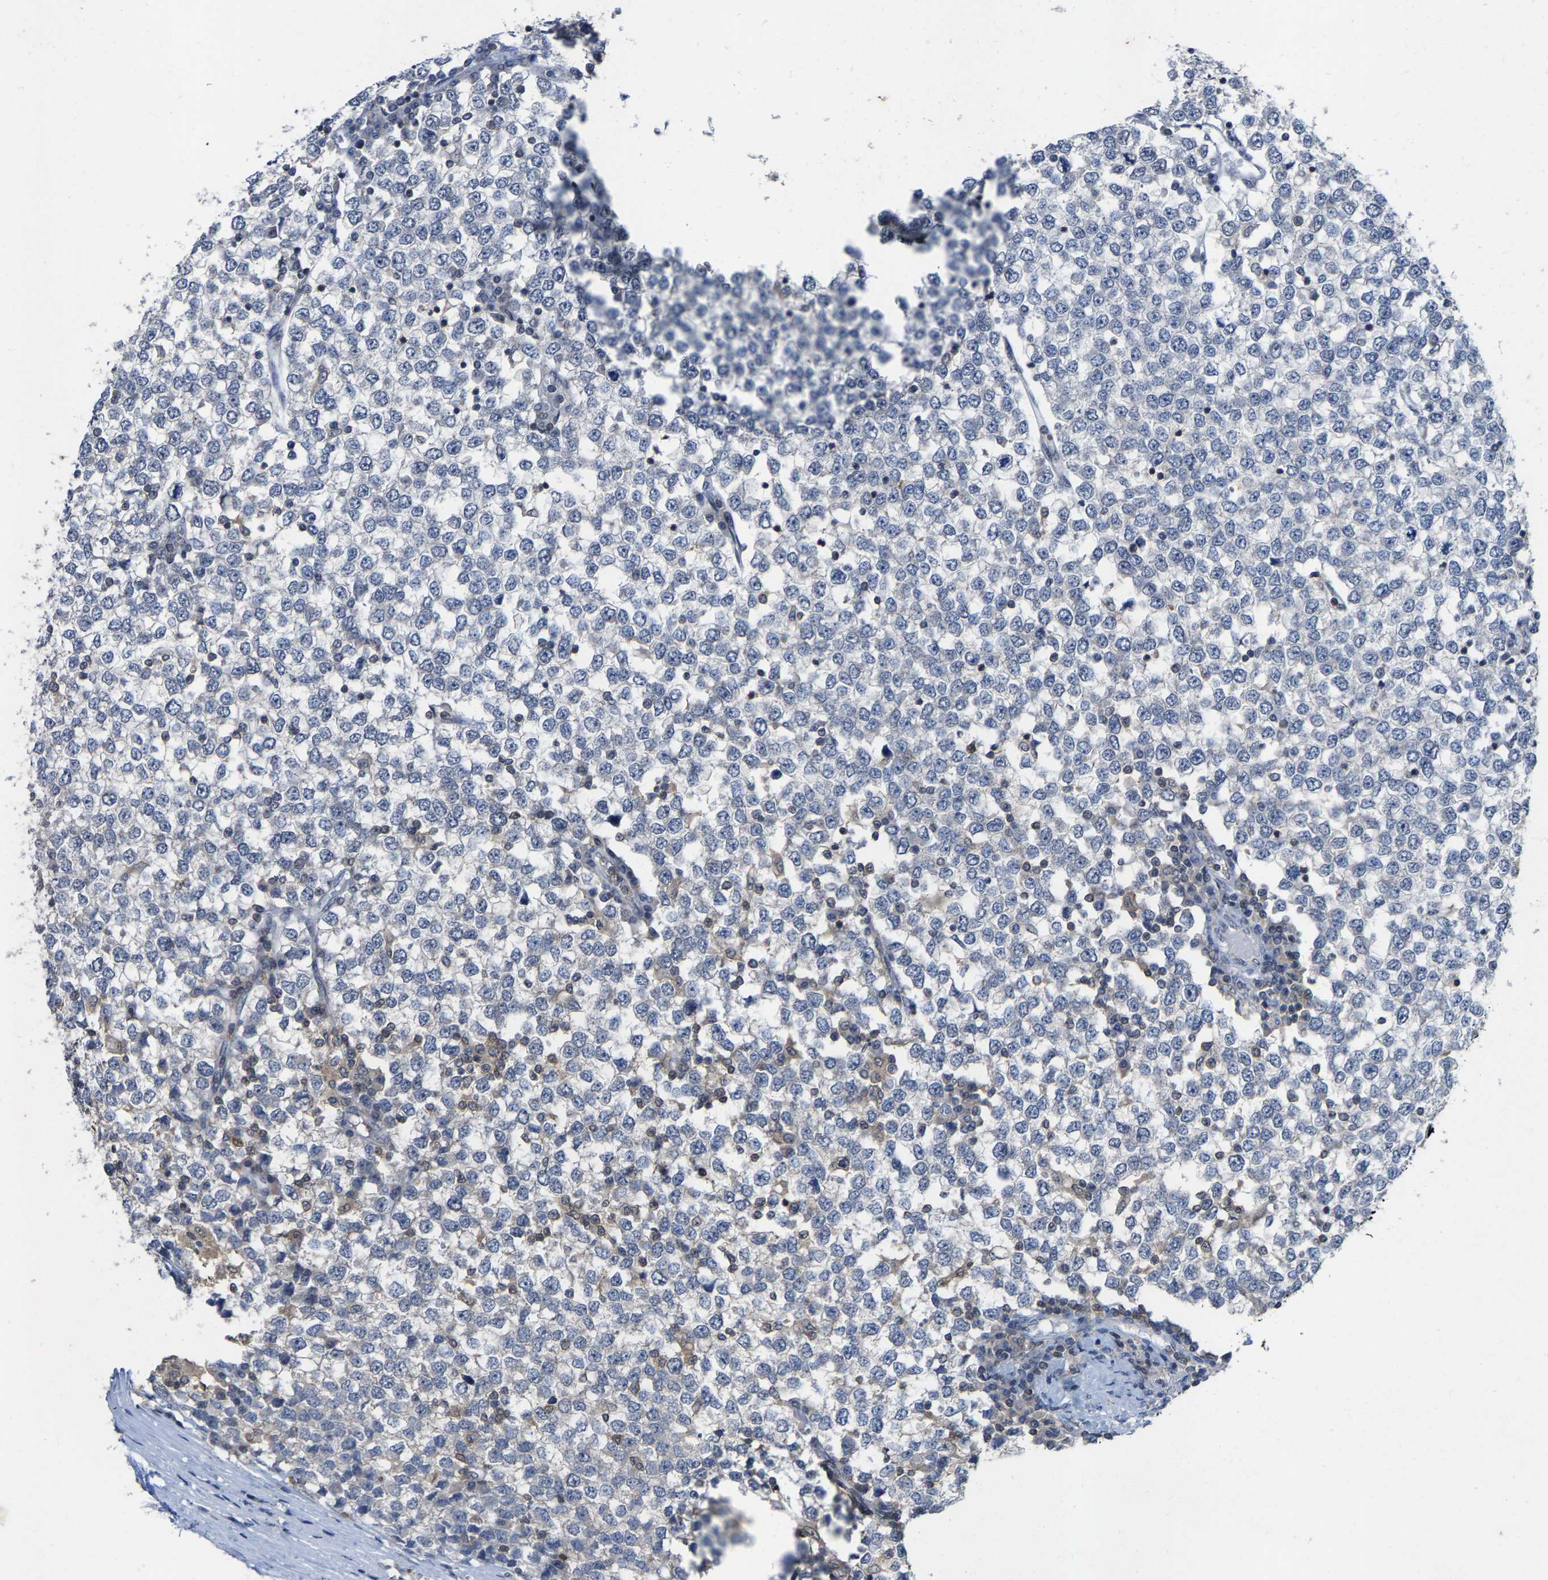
{"staining": {"intensity": "negative", "quantity": "none", "location": "none"}, "tissue": "testis cancer", "cell_type": "Tumor cells", "image_type": "cancer", "snomed": [{"axis": "morphology", "description": "Seminoma, NOS"}, {"axis": "topography", "description": "Testis"}], "caption": "An IHC image of testis cancer is shown. There is no staining in tumor cells of testis cancer.", "gene": "FGD3", "patient": {"sex": "male", "age": 65}}